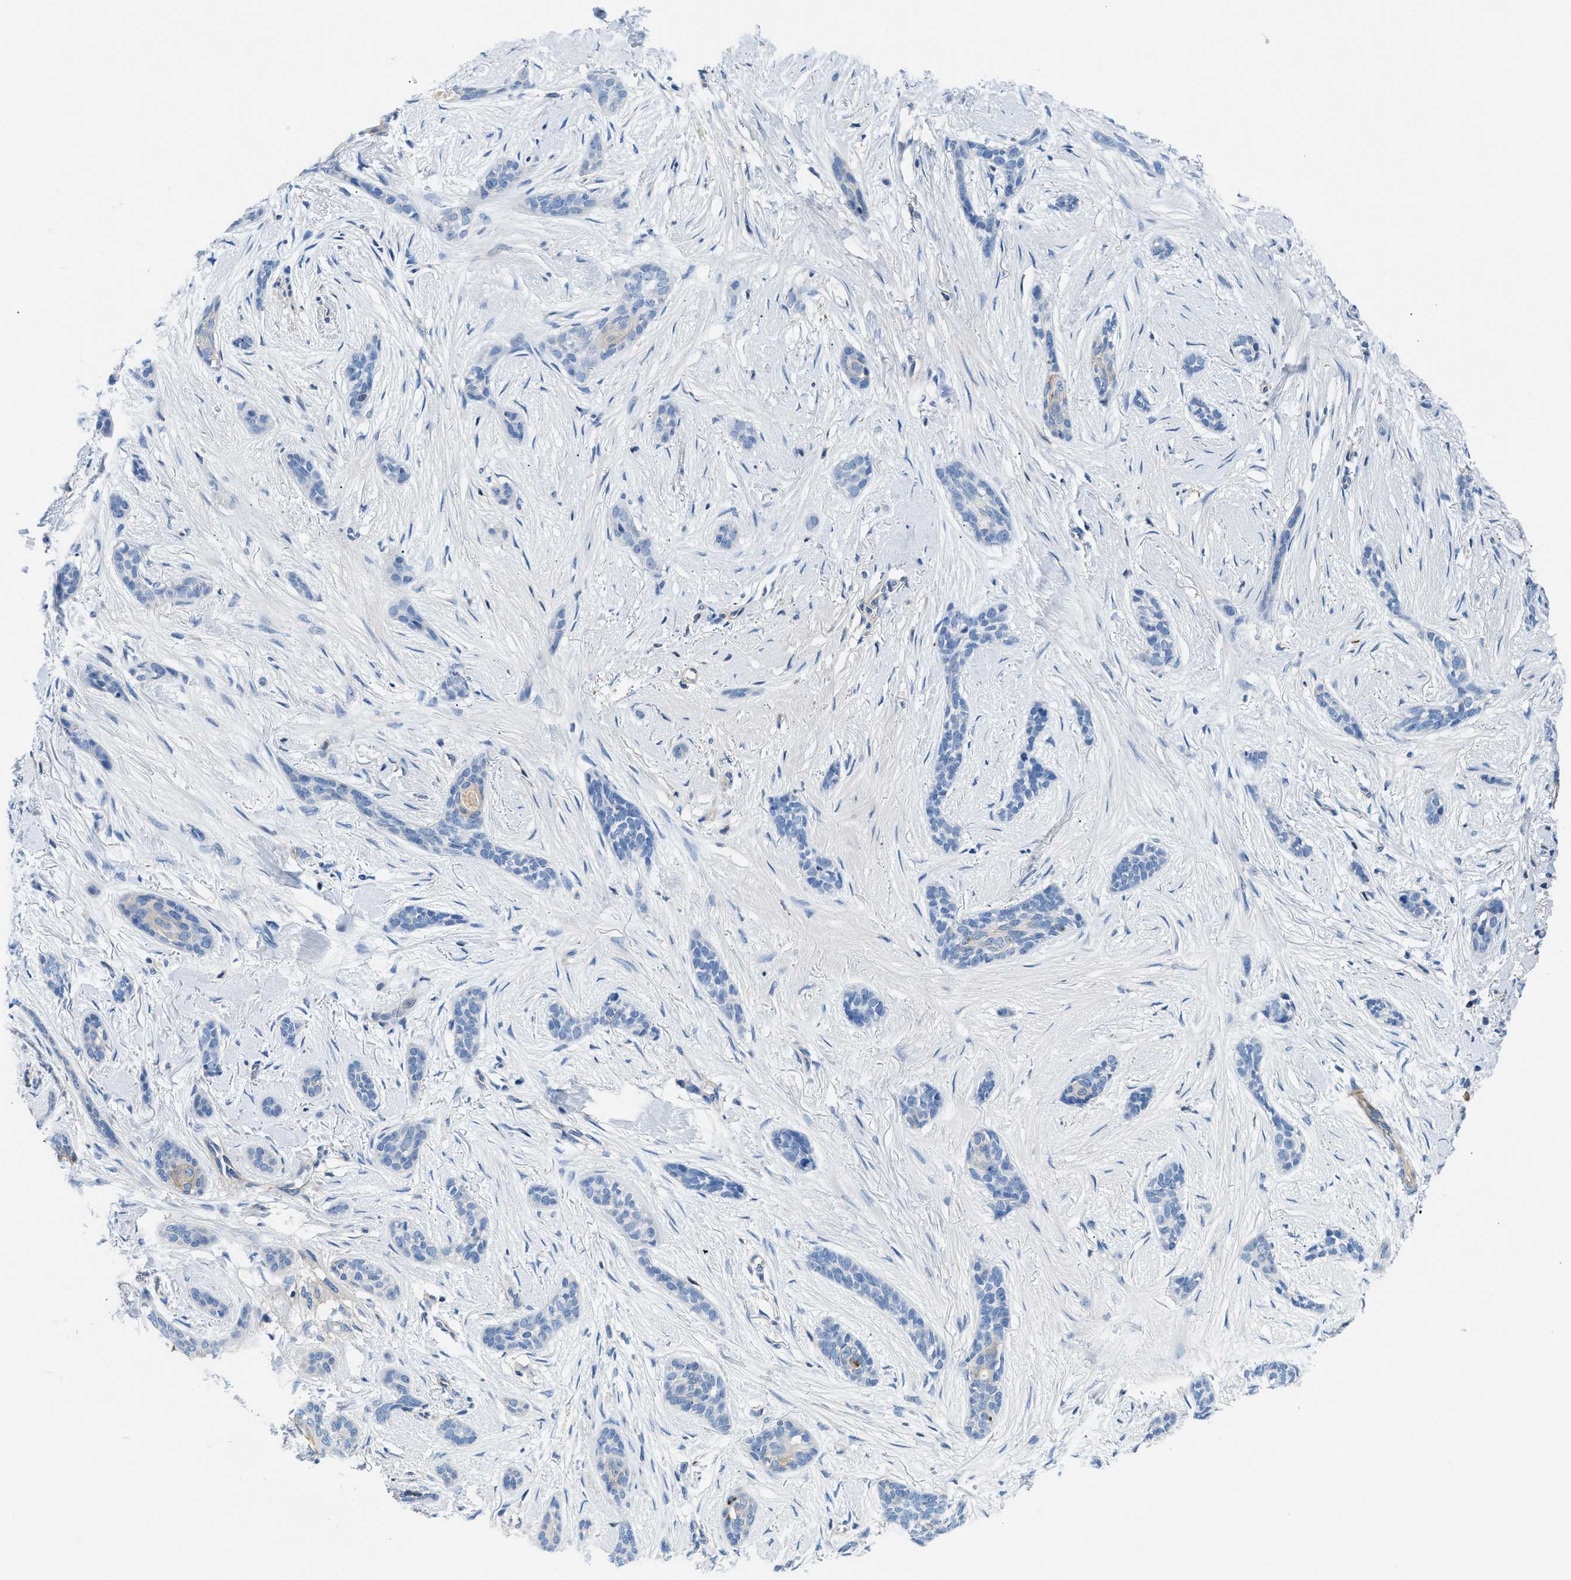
{"staining": {"intensity": "negative", "quantity": "none", "location": "none"}, "tissue": "skin cancer", "cell_type": "Tumor cells", "image_type": "cancer", "snomed": [{"axis": "morphology", "description": "Basal cell carcinoma"}, {"axis": "morphology", "description": "Adnexal tumor, benign"}, {"axis": "topography", "description": "Skin"}], "caption": "A histopathology image of skin cancer (basal cell carcinoma) stained for a protein demonstrates no brown staining in tumor cells.", "gene": "ORAI1", "patient": {"sex": "female", "age": 42}}